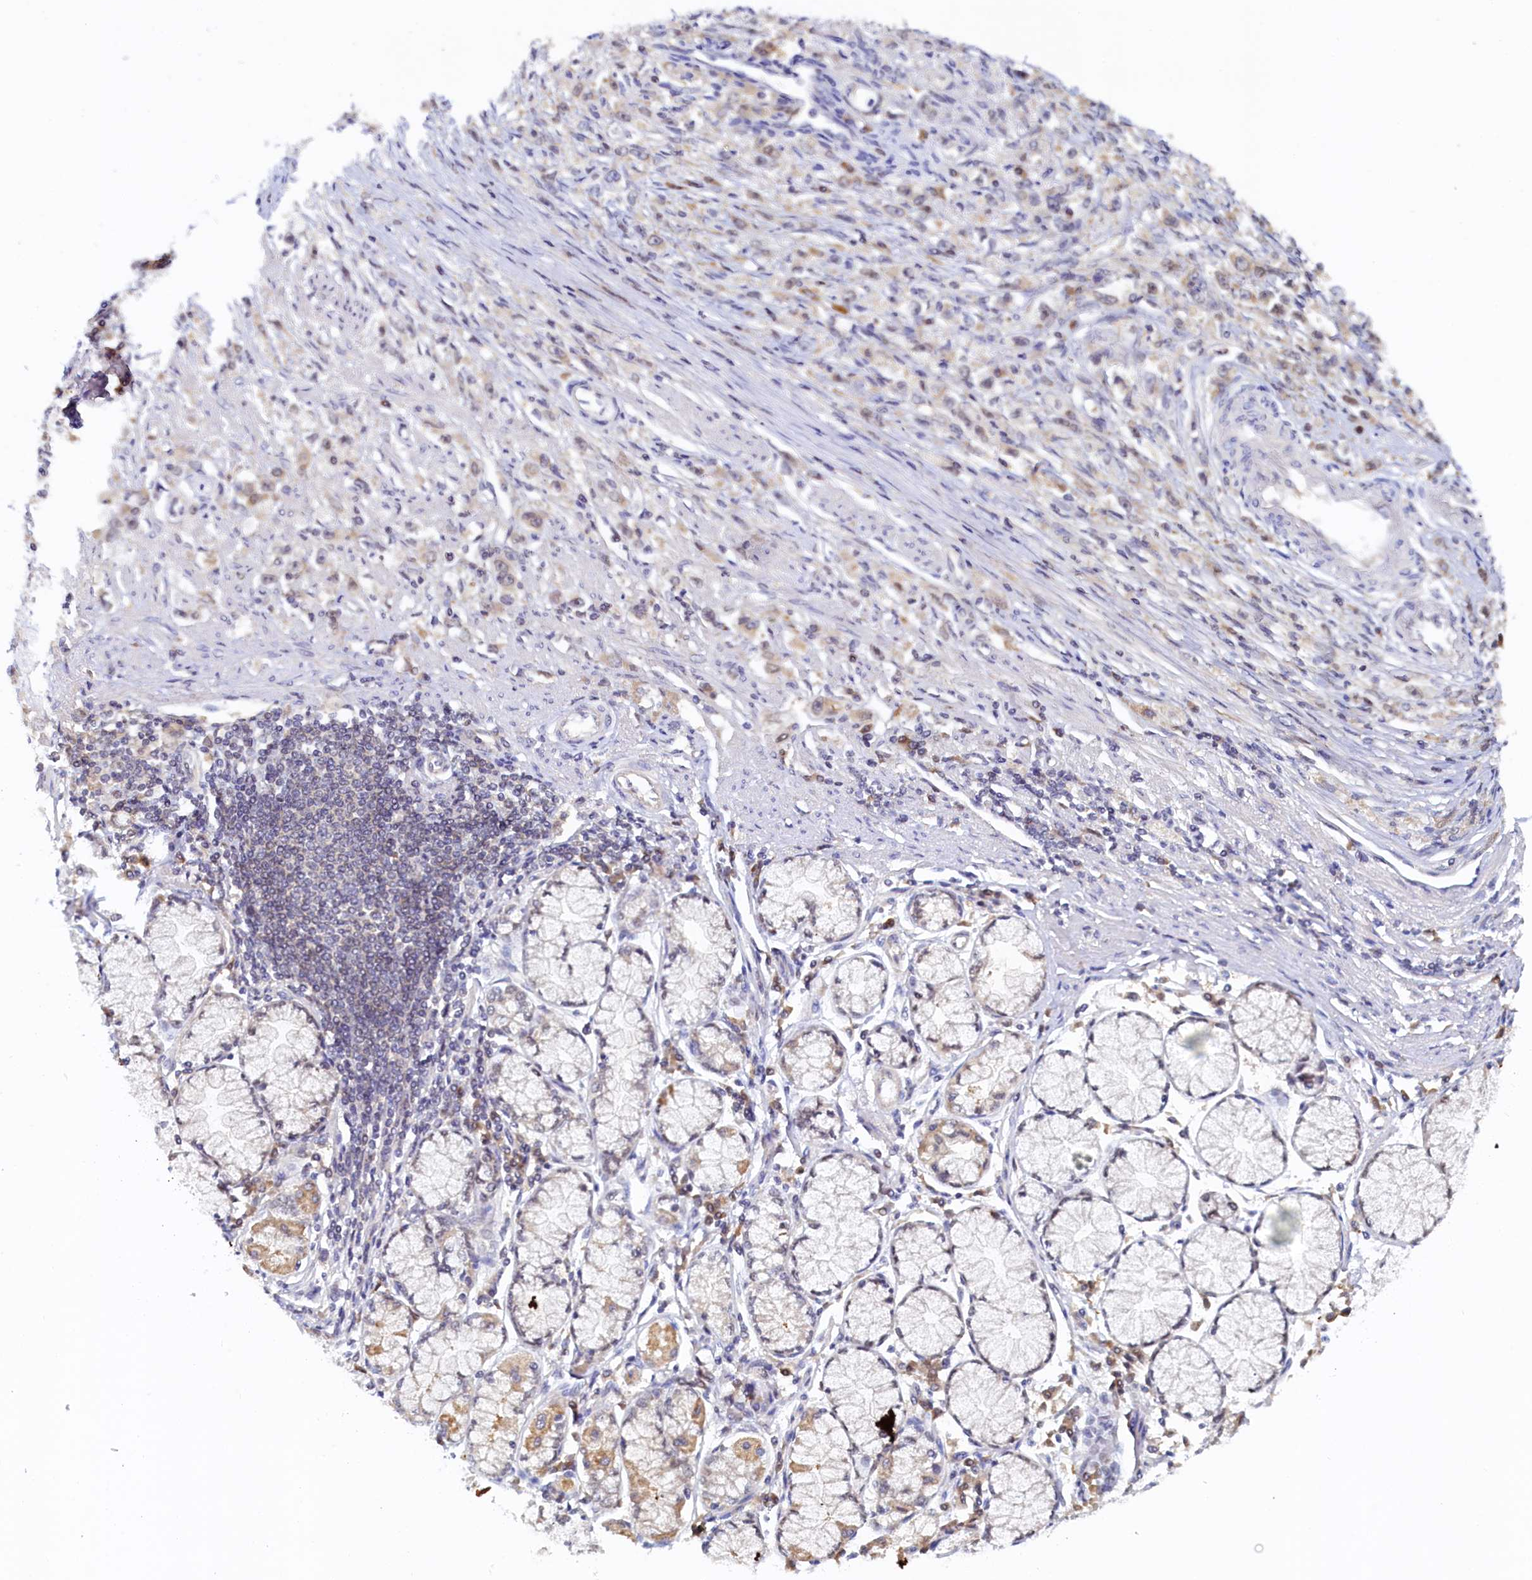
{"staining": {"intensity": "weak", "quantity": "<25%", "location": "cytoplasmic/membranous"}, "tissue": "stomach cancer", "cell_type": "Tumor cells", "image_type": "cancer", "snomed": [{"axis": "morphology", "description": "Adenocarcinoma, NOS"}, {"axis": "topography", "description": "Stomach"}], "caption": "The immunohistochemistry (IHC) histopathology image has no significant positivity in tumor cells of adenocarcinoma (stomach) tissue.", "gene": "PAAF1", "patient": {"sex": "female", "age": 59}}